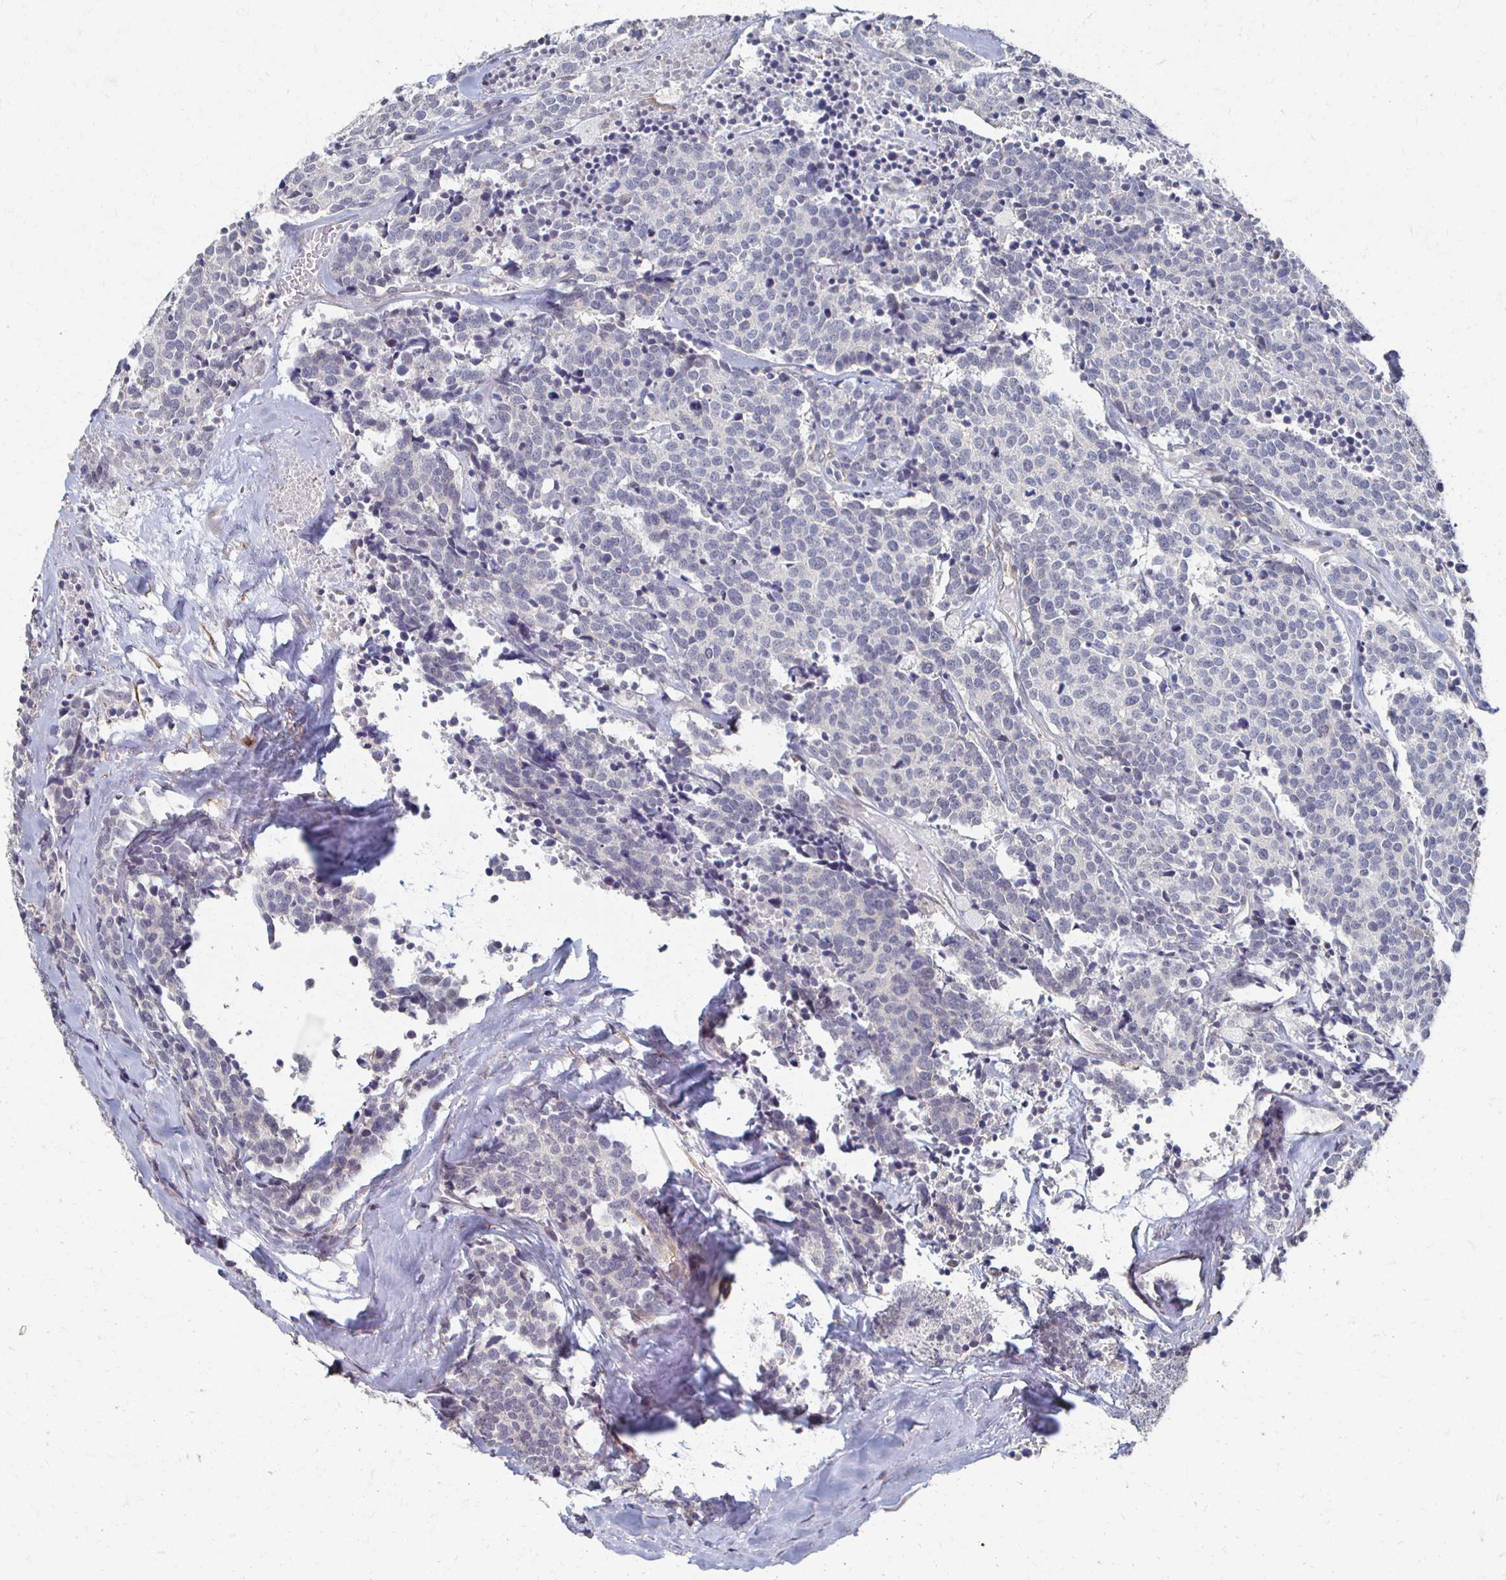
{"staining": {"intensity": "negative", "quantity": "none", "location": "none"}, "tissue": "carcinoid", "cell_type": "Tumor cells", "image_type": "cancer", "snomed": [{"axis": "morphology", "description": "Carcinoid, malignant, NOS"}, {"axis": "topography", "description": "Skin"}], "caption": "Tumor cells are negative for protein expression in human carcinoid. (IHC, brightfield microscopy, high magnification).", "gene": "DAB1", "patient": {"sex": "female", "age": 79}}